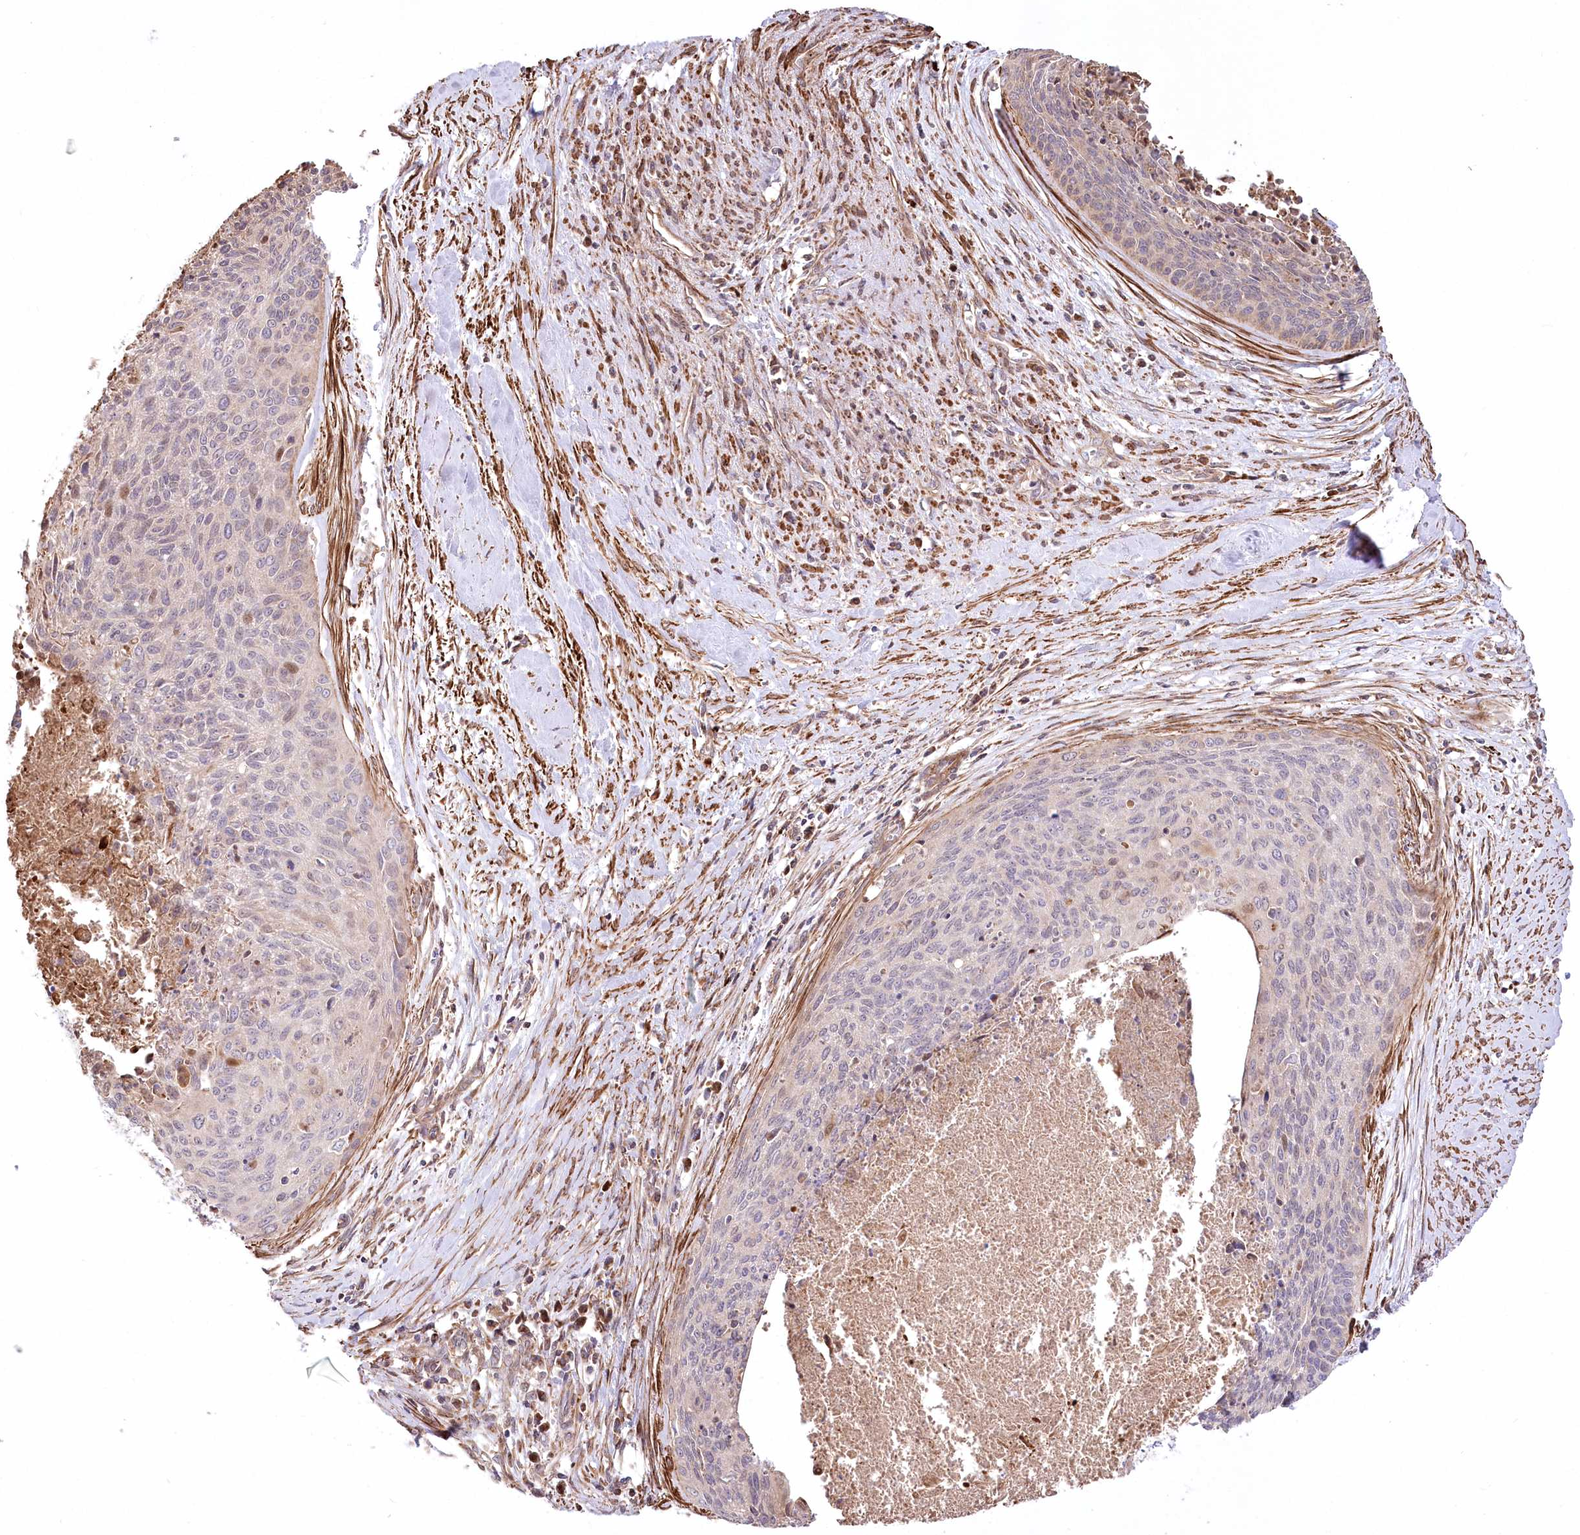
{"staining": {"intensity": "moderate", "quantity": "<25%", "location": "cytoplasmic/membranous,nuclear"}, "tissue": "cervical cancer", "cell_type": "Tumor cells", "image_type": "cancer", "snomed": [{"axis": "morphology", "description": "Squamous cell carcinoma, NOS"}, {"axis": "topography", "description": "Cervix"}], "caption": "High-power microscopy captured an immunohistochemistry (IHC) histopathology image of cervical cancer, revealing moderate cytoplasmic/membranous and nuclear staining in approximately <25% of tumor cells.", "gene": "RNF24", "patient": {"sex": "female", "age": 55}}